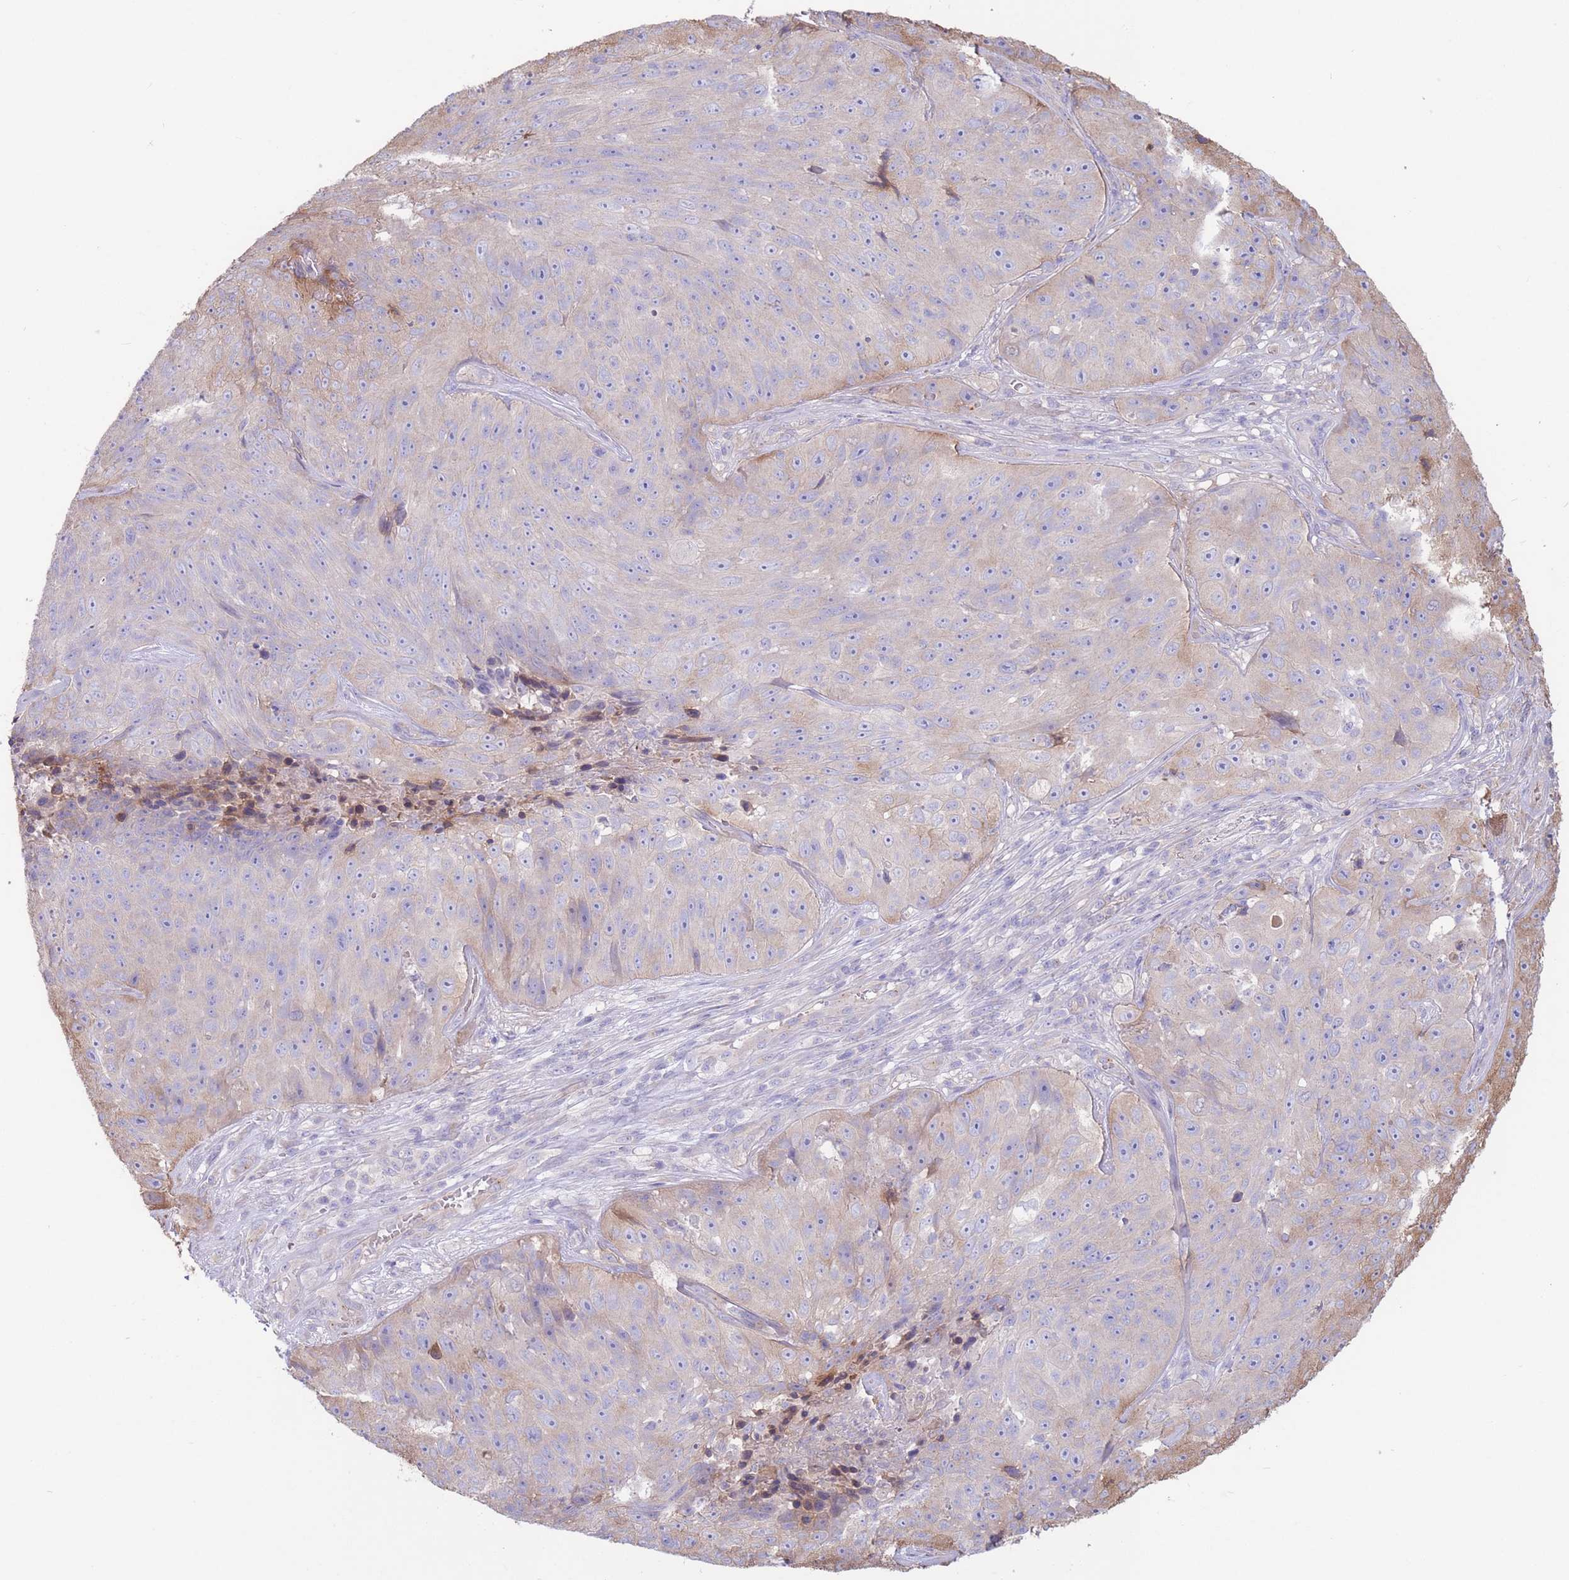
{"staining": {"intensity": "moderate", "quantity": "<25%", "location": "cytoplasmic/membranous"}, "tissue": "skin cancer", "cell_type": "Tumor cells", "image_type": "cancer", "snomed": [{"axis": "morphology", "description": "Squamous cell carcinoma, NOS"}, {"axis": "topography", "description": "Skin"}], "caption": "IHC staining of squamous cell carcinoma (skin), which reveals low levels of moderate cytoplasmic/membranous staining in approximately <25% of tumor cells indicating moderate cytoplasmic/membranous protein expression. The staining was performed using DAB (brown) for protein detection and nuclei were counterstained in hematoxylin (blue).", "gene": "ALS2CL", "patient": {"sex": "female", "age": 87}}